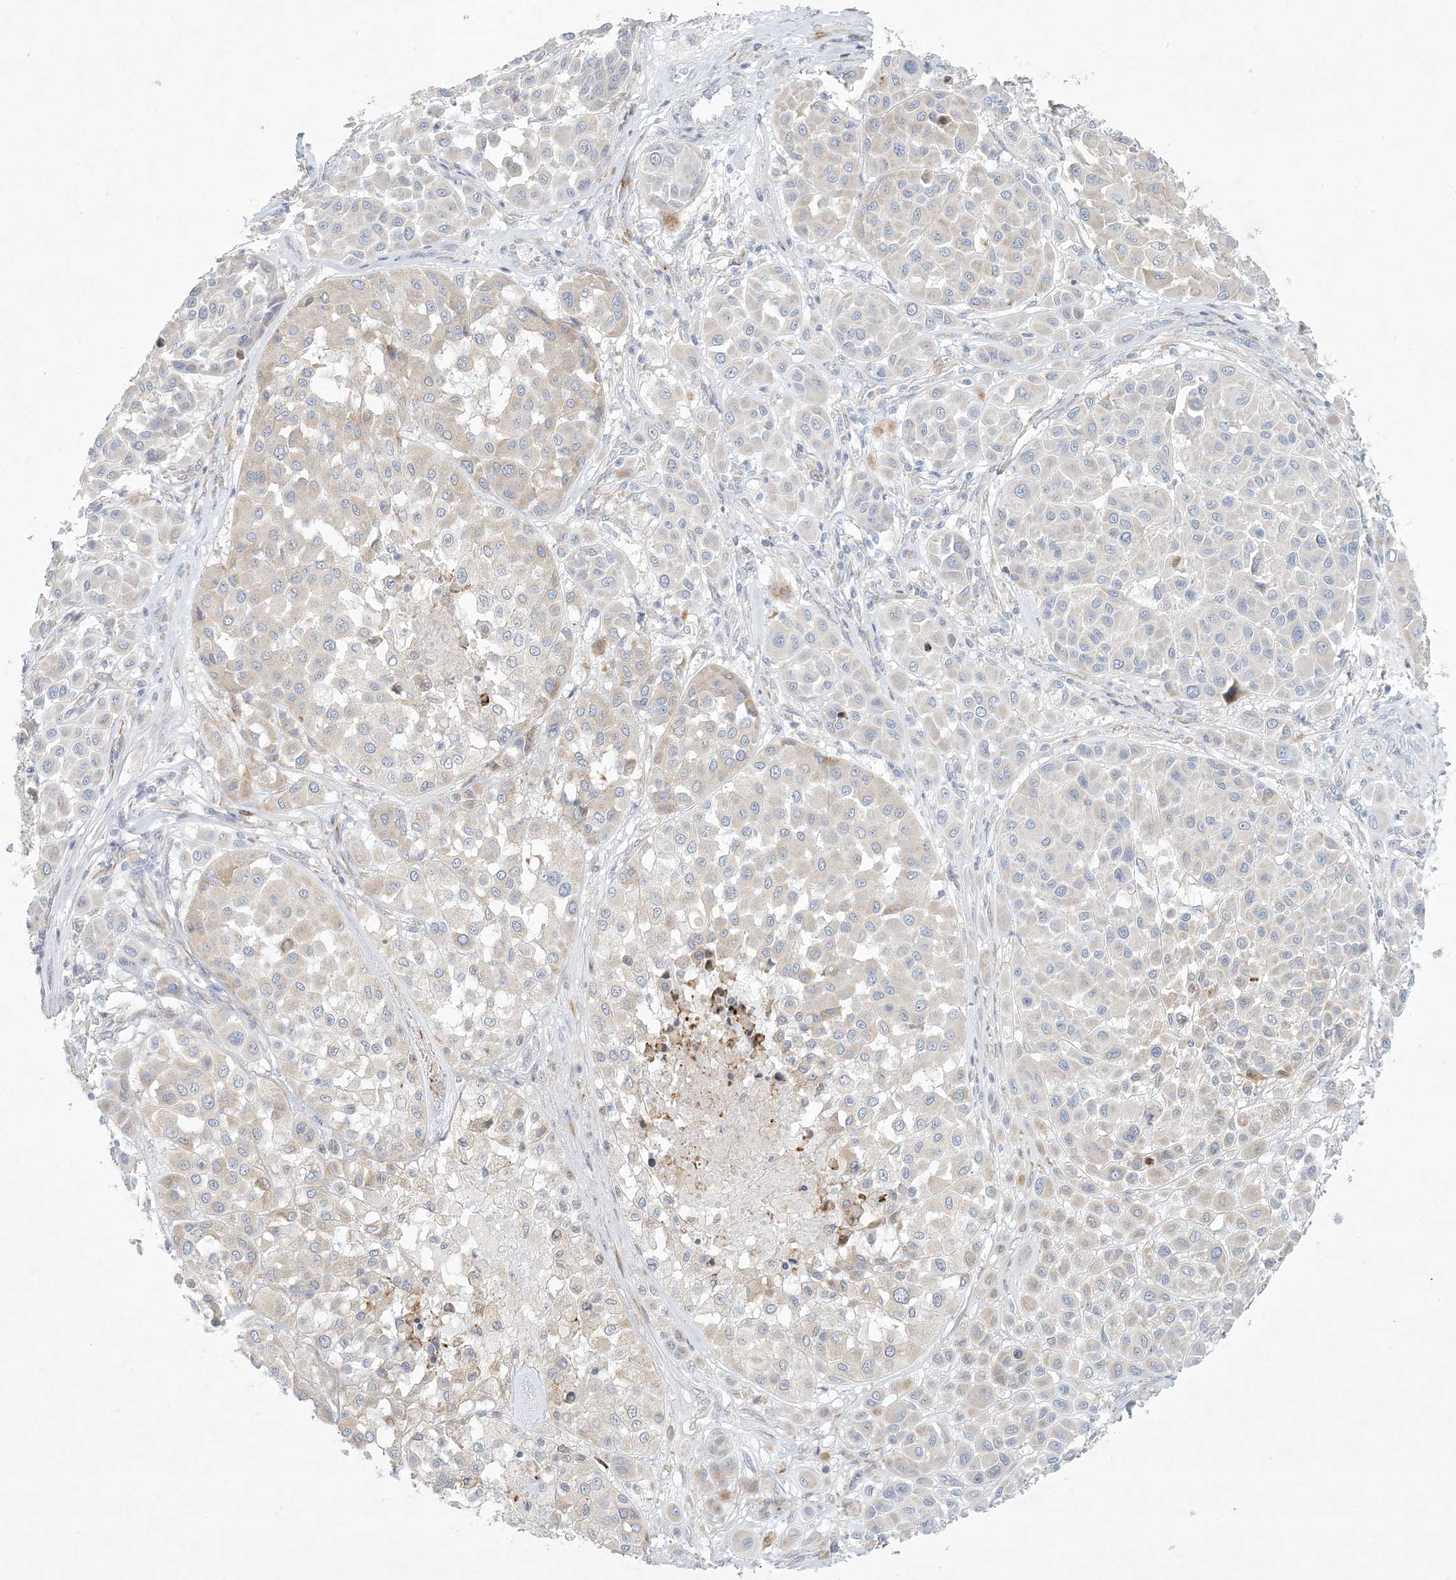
{"staining": {"intensity": "negative", "quantity": "none", "location": "none"}, "tissue": "melanoma", "cell_type": "Tumor cells", "image_type": "cancer", "snomed": [{"axis": "morphology", "description": "Malignant melanoma, Metastatic site"}, {"axis": "topography", "description": "Soft tissue"}], "caption": "DAB immunohistochemical staining of malignant melanoma (metastatic site) reveals no significant positivity in tumor cells.", "gene": "ZNF385D", "patient": {"sex": "male", "age": 41}}